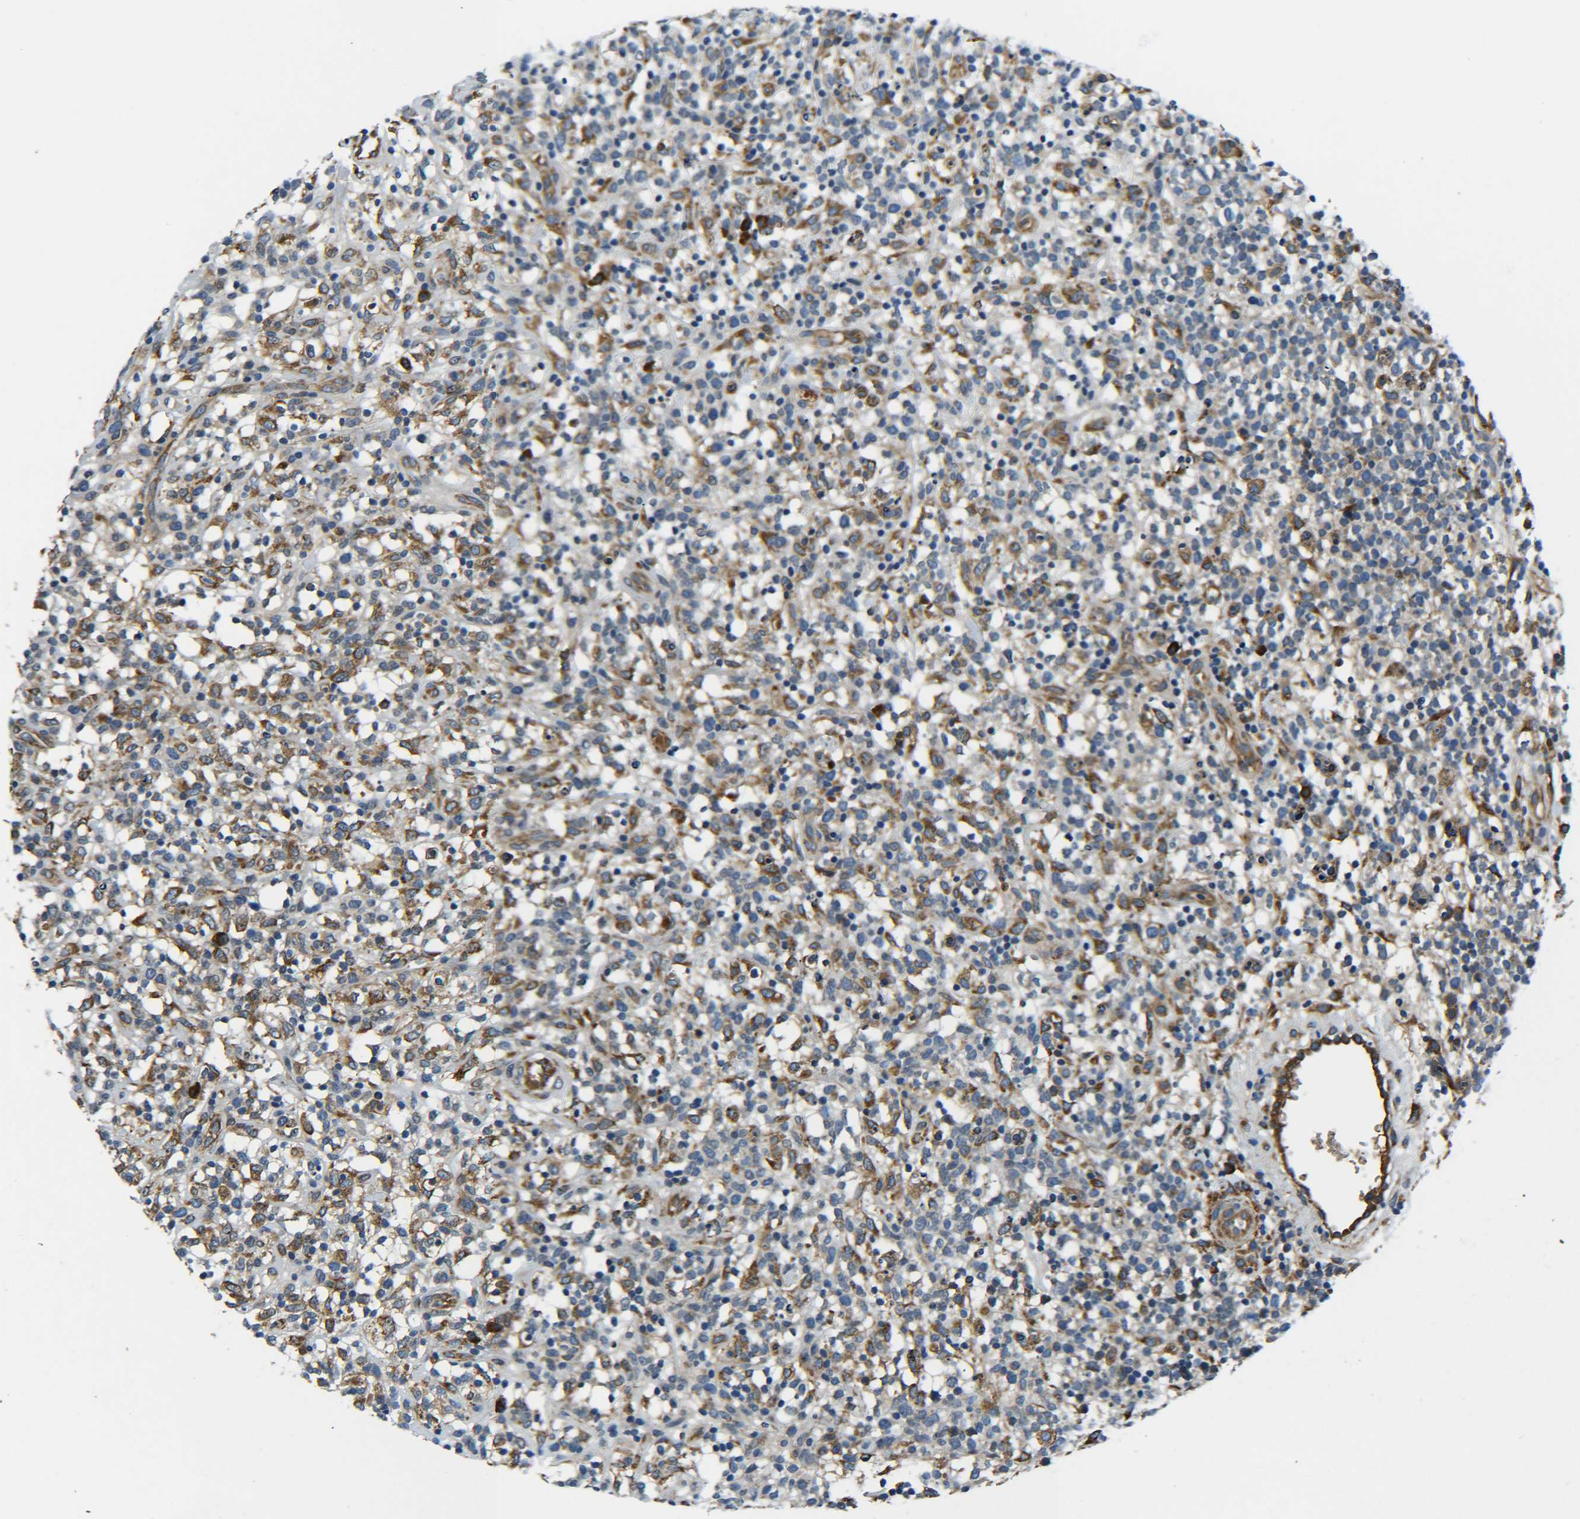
{"staining": {"intensity": "moderate", "quantity": "25%-75%", "location": "cytoplasmic/membranous"}, "tissue": "lymphoma", "cell_type": "Tumor cells", "image_type": "cancer", "snomed": [{"axis": "morphology", "description": "Malignant lymphoma, non-Hodgkin's type, High grade"}, {"axis": "topography", "description": "Lymph node"}], "caption": "Tumor cells reveal medium levels of moderate cytoplasmic/membranous expression in about 25%-75% of cells in lymphoma.", "gene": "PREB", "patient": {"sex": "female", "age": 73}}